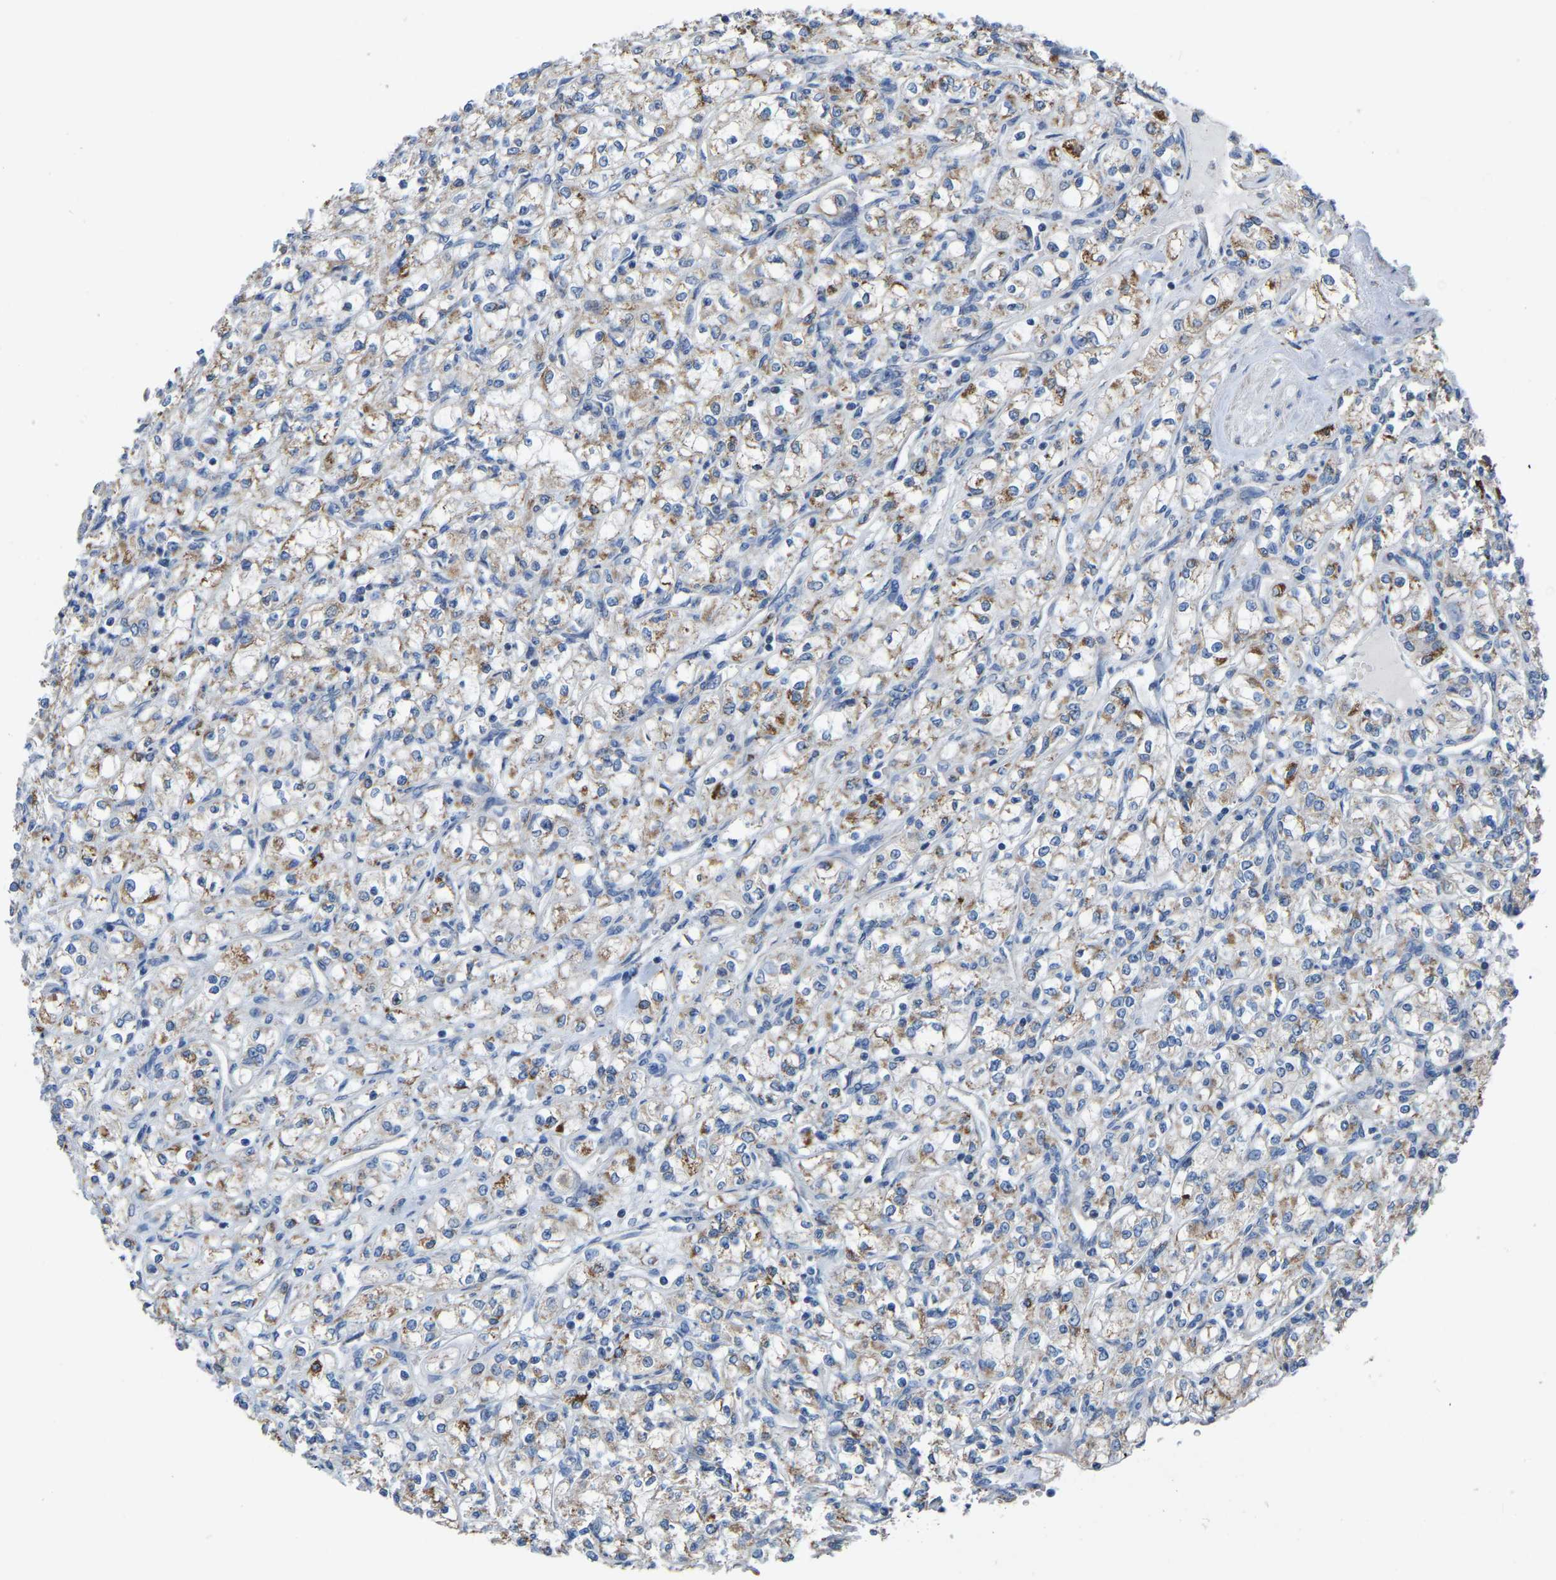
{"staining": {"intensity": "moderate", "quantity": ">75%", "location": "cytoplasmic/membranous"}, "tissue": "renal cancer", "cell_type": "Tumor cells", "image_type": "cancer", "snomed": [{"axis": "morphology", "description": "Adenocarcinoma, NOS"}, {"axis": "topography", "description": "Kidney"}], "caption": "An image of human adenocarcinoma (renal) stained for a protein displays moderate cytoplasmic/membranous brown staining in tumor cells.", "gene": "BCL10", "patient": {"sex": "male", "age": 77}}